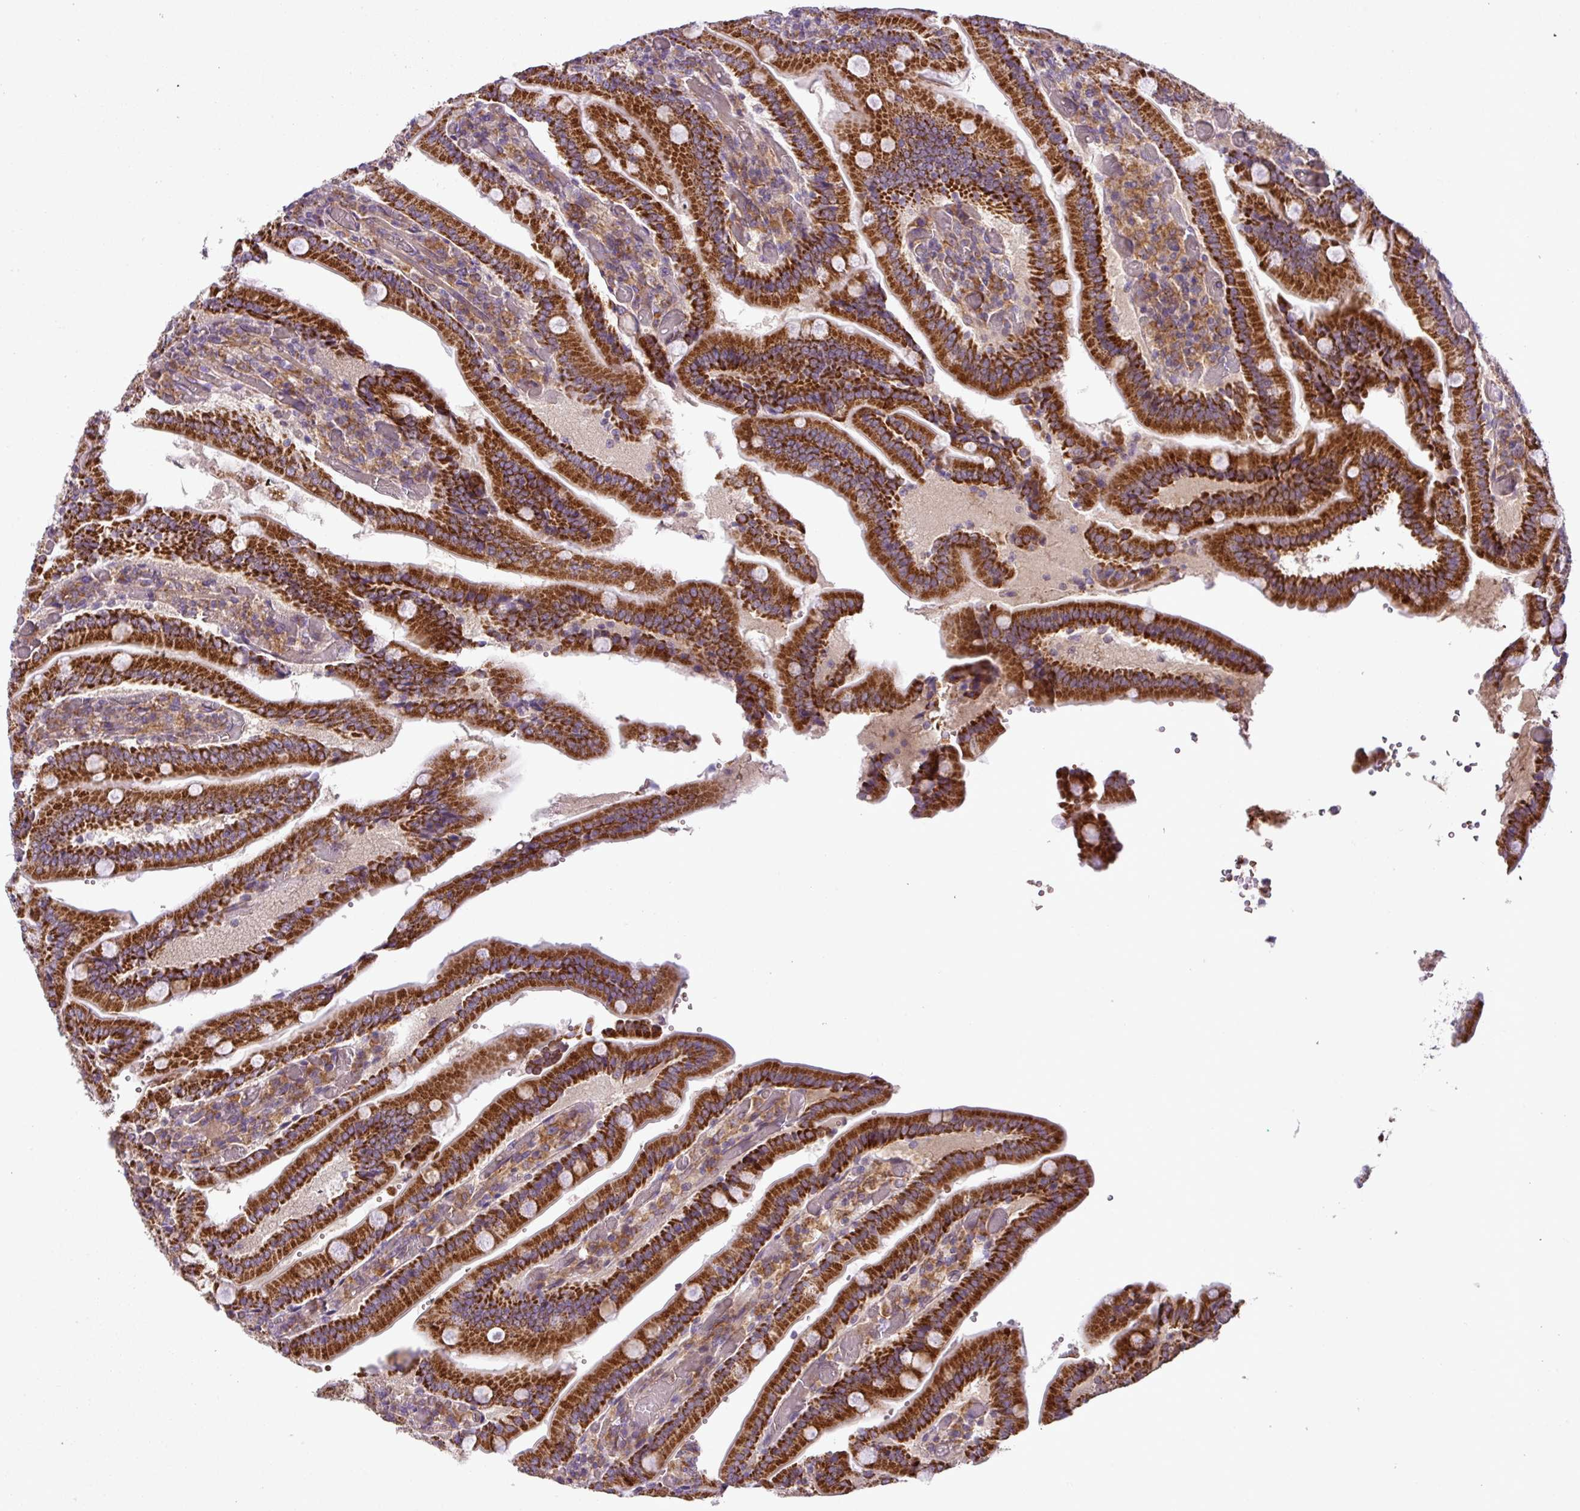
{"staining": {"intensity": "strong", "quantity": ">75%", "location": "cytoplasmic/membranous"}, "tissue": "duodenum", "cell_type": "Glandular cells", "image_type": "normal", "snomed": [{"axis": "morphology", "description": "Normal tissue, NOS"}, {"axis": "topography", "description": "Duodenum"}], "caption": "This is a photomicrograph of IHC staining of normal duodenum, which shows strong positivity in the cytoplasmic/membranous of glandular cells.", "gene": "ZNF513", "patient": {"sex": "female", "age": 62}}